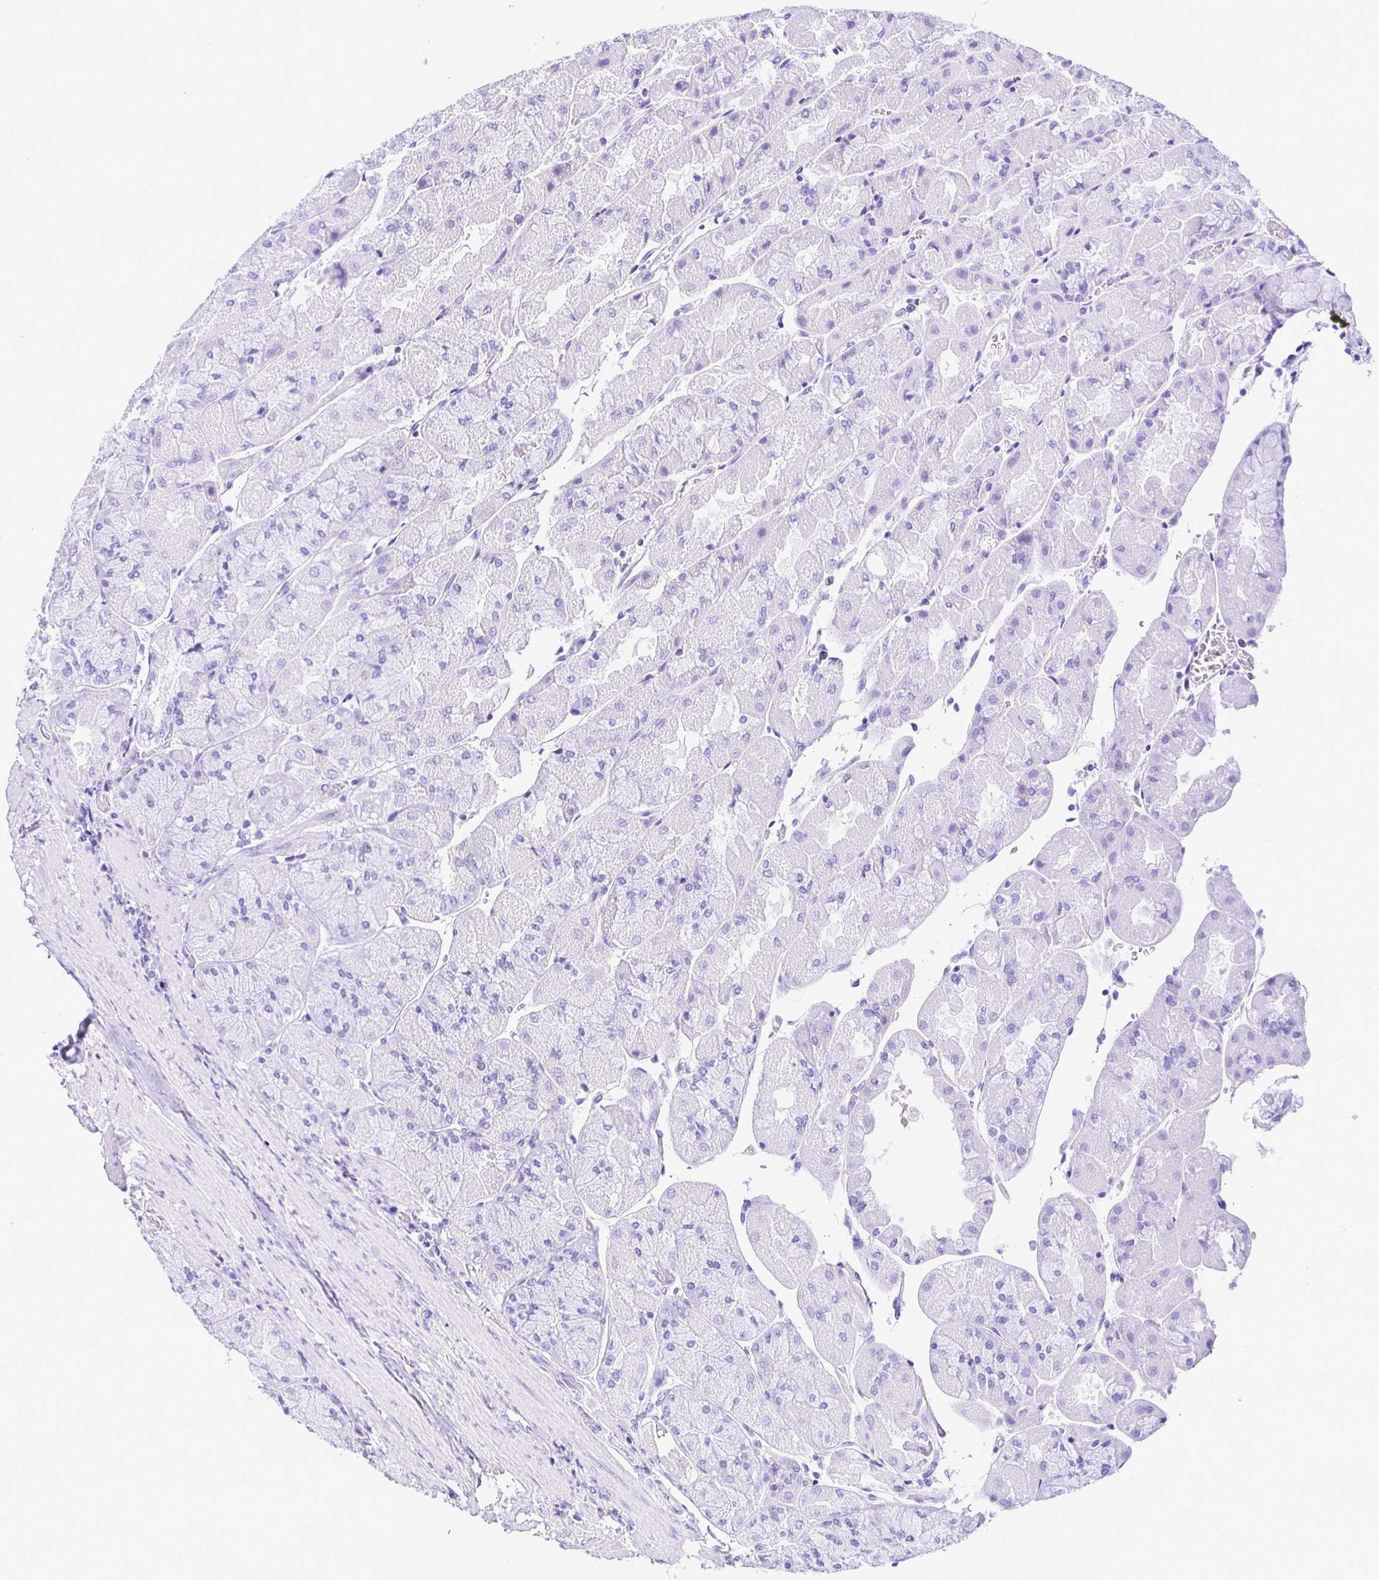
{"staining": {"intensity": "negative", "quantity": "none", "location": "none"}, "tissue": "stomach", "cell_type": "Glandular cells", "image_type": "normal", "snomed": [{"axis": "morphology", "description": "Normal tissue, NOS"}, {"axis": "topography", "description": "Stomach"}], "caption": "This is a histopathology image of immunohistochemistry (IHC) staining of unremarkable stomach, which shows no staining in glandular cells.", "gene": "TAF1D", "patient": {"sex": "female", "age": 61}}